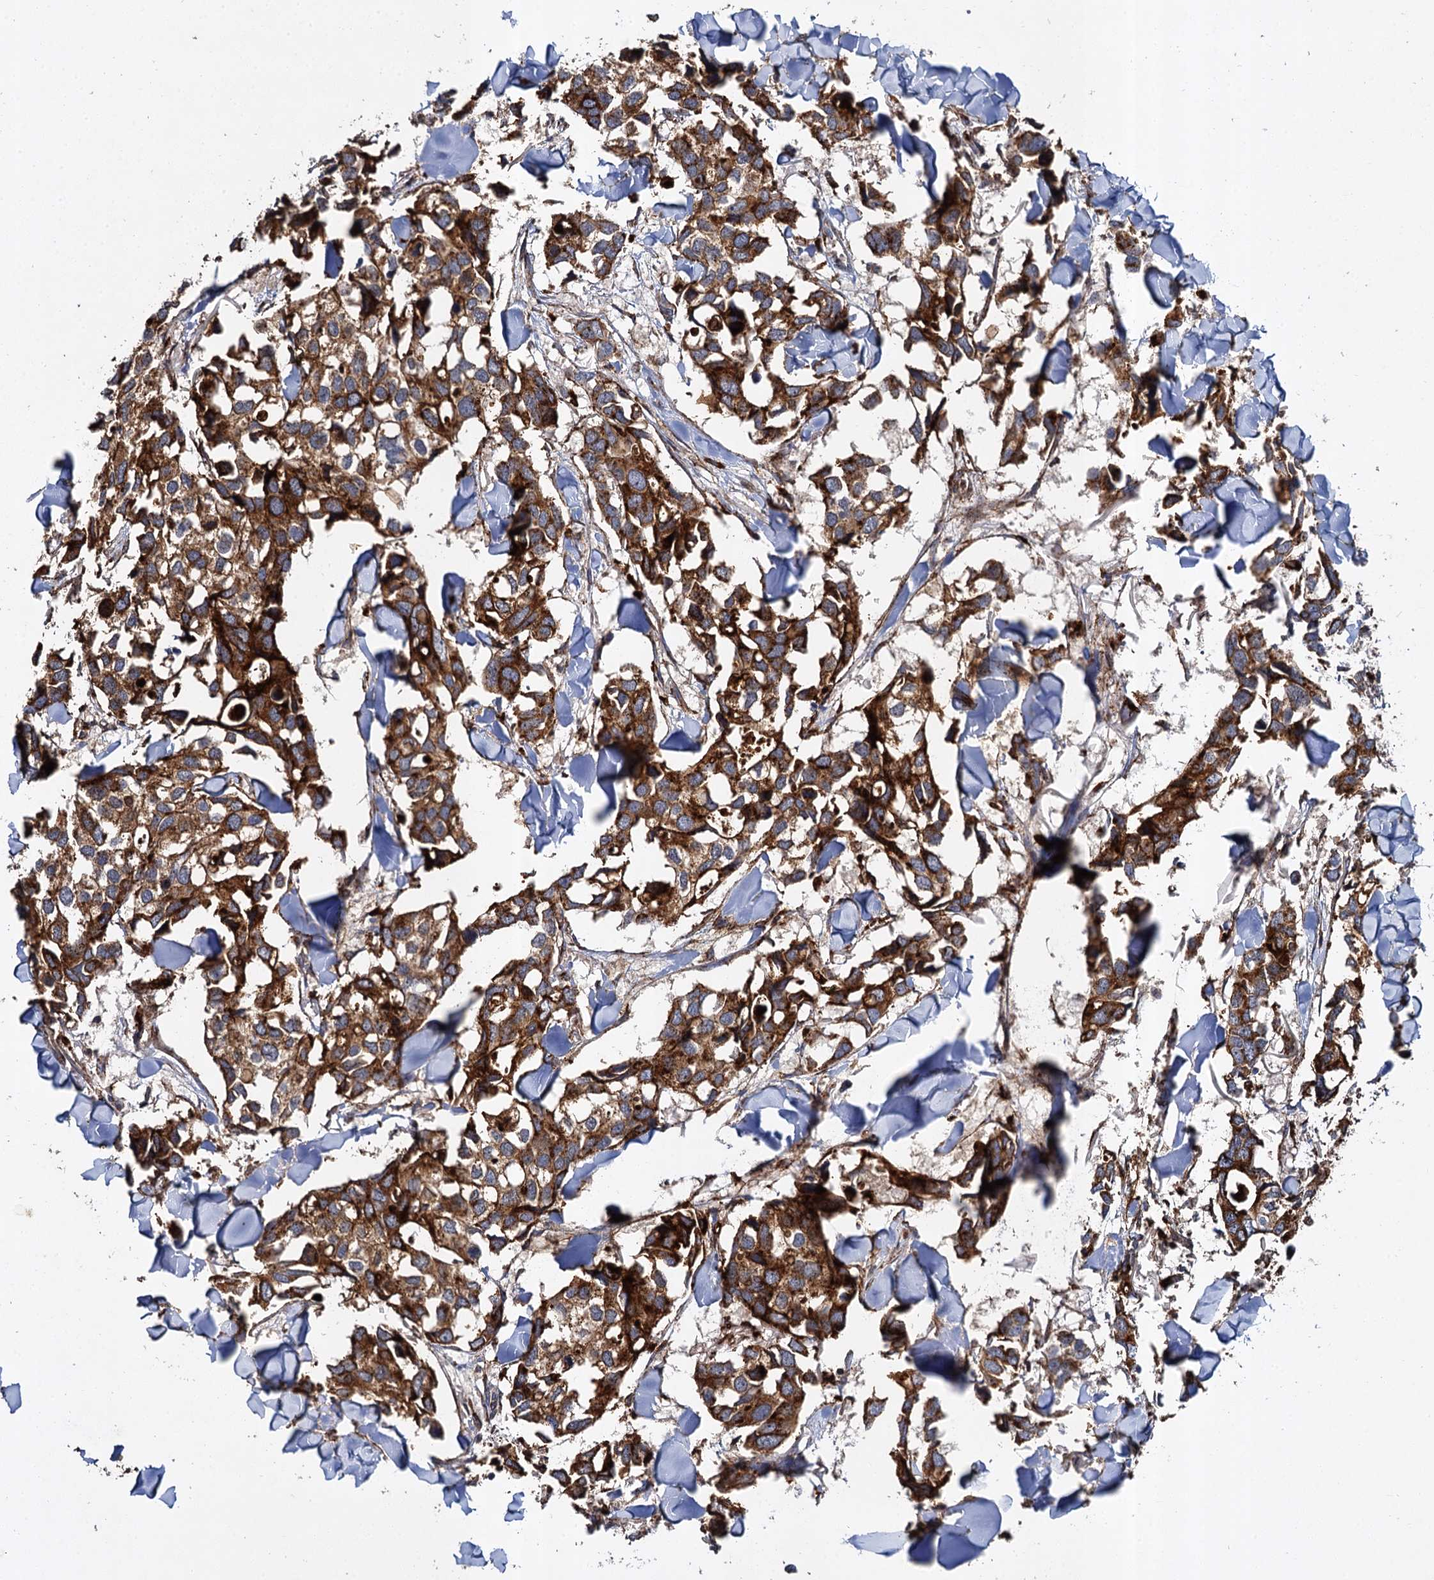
{"staining": {"intensity": "strong", "quantity": ">75%", "location": "cytoplasmic/membranous"}, "tissue": "breast cancer", "cell_type": "Tumor cells", "image_type": "cancer", "snomed": [{"axis": "morphology", "description": "Duct carcinoma"}, {"axis": "topography", "description": "Breast"}], "caption": "An IHC histopathology image of neoplastic tissue is shown. Protein staining in brown shows strong cytoplasmic/membranous positivity in breast cancer (invasive ductal carcinoma) within tumor cells.", "gene": "GBA1", "patient": {"sex": "female", "age": 83}}